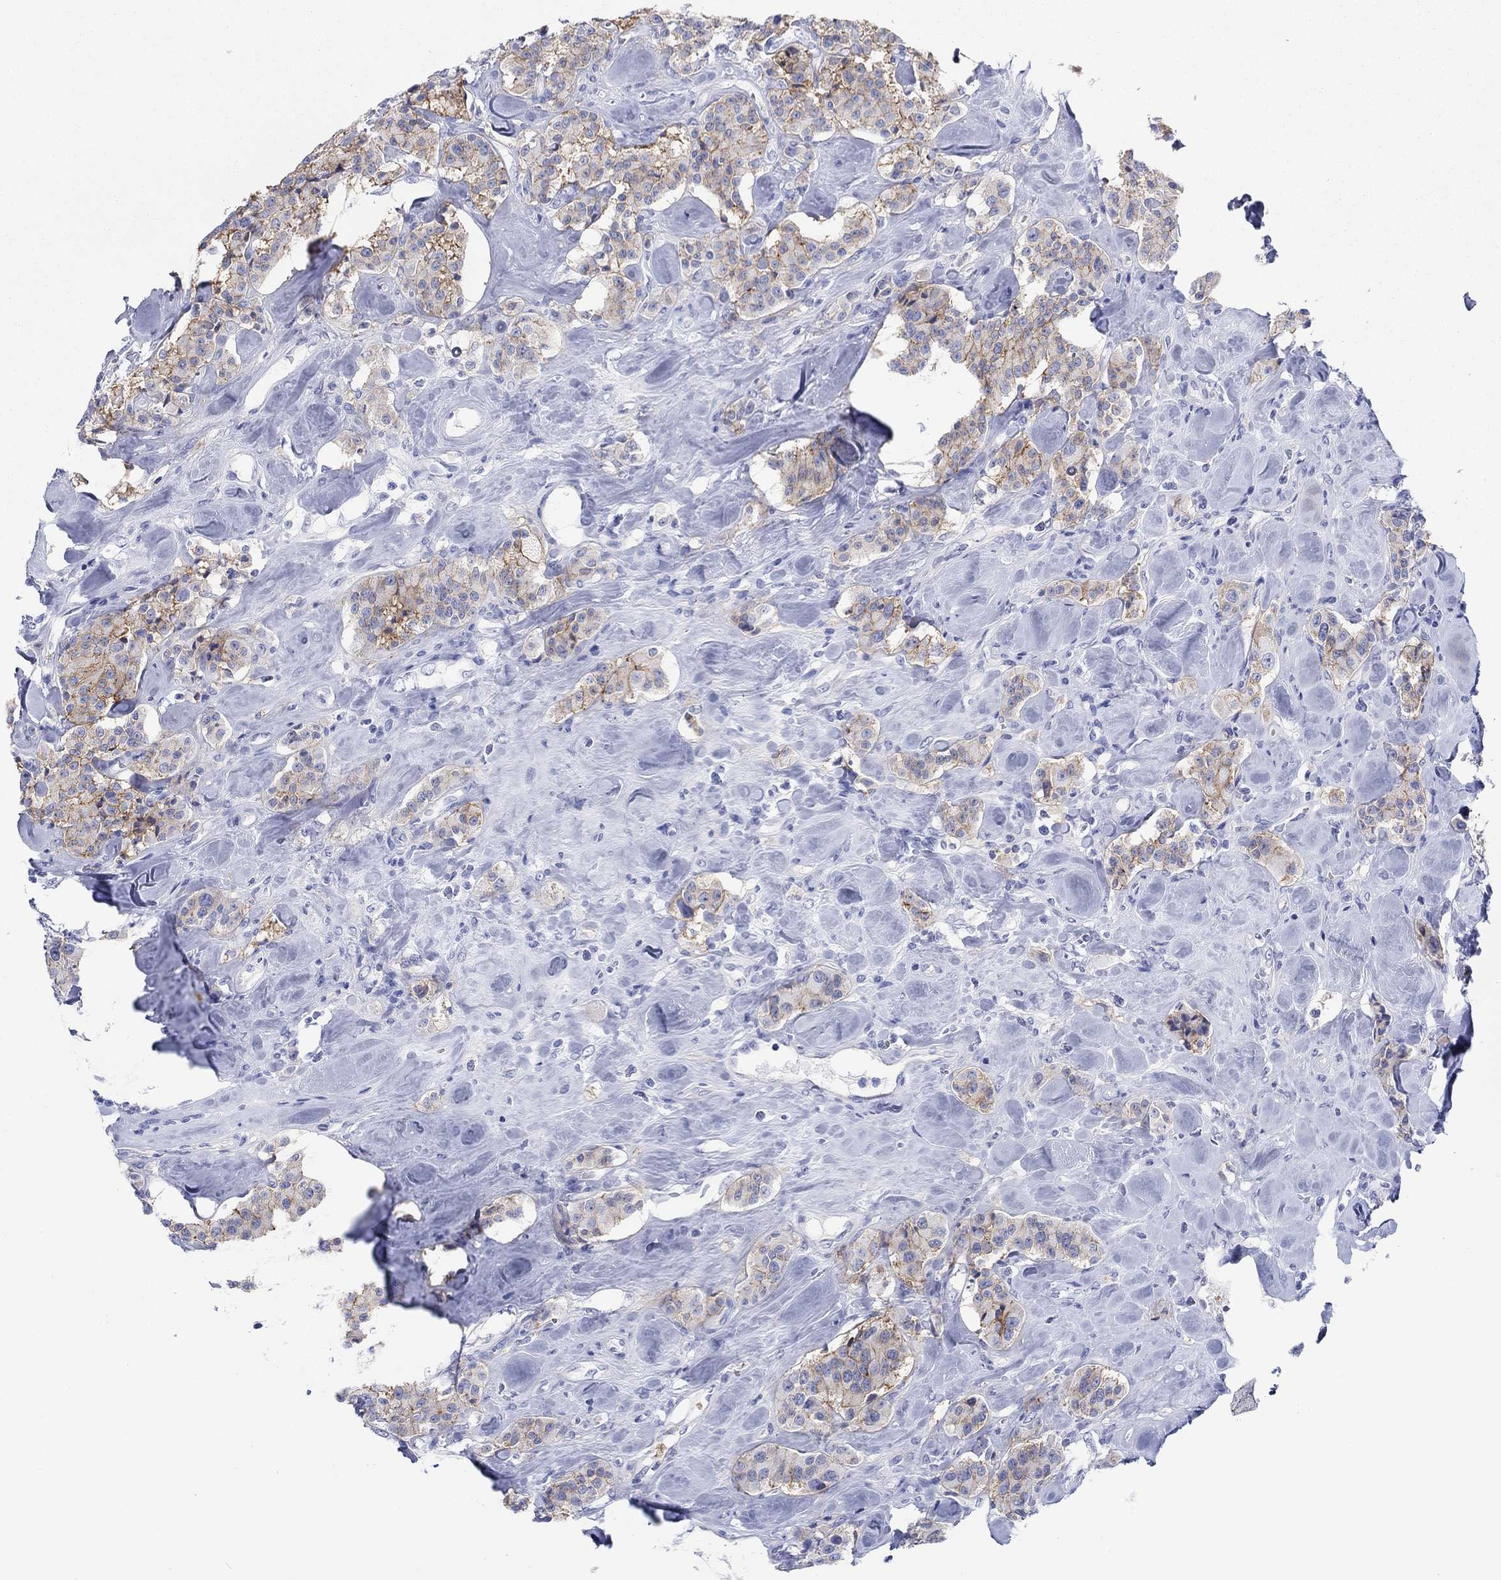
{"staining": {"intensity": "strong", "quantity": "25%-75%", "location": "cytoplasmic/membranous"}, "tissue": "carcinoid", "cell_type": "Tumor cells", "image_type": "cancer", "snomed": [{"axis": "morphology", "description": "Carcinoid, malignant, NOS"}, {"axis": "topography", "description": "Pancreas"}], "caption": "A high amount of strong cytoplasmic/membranous expression is identified in approximately 25%-75% of tumor cells in carcinoid (malignant) tissue. The protein is stained brown, and the nuclei are stained in blue (DAB IHC with brightfield microscopy, high magnification).", "gene": "ATP1B1", "patient": {"sex": "male", "age": 41}}